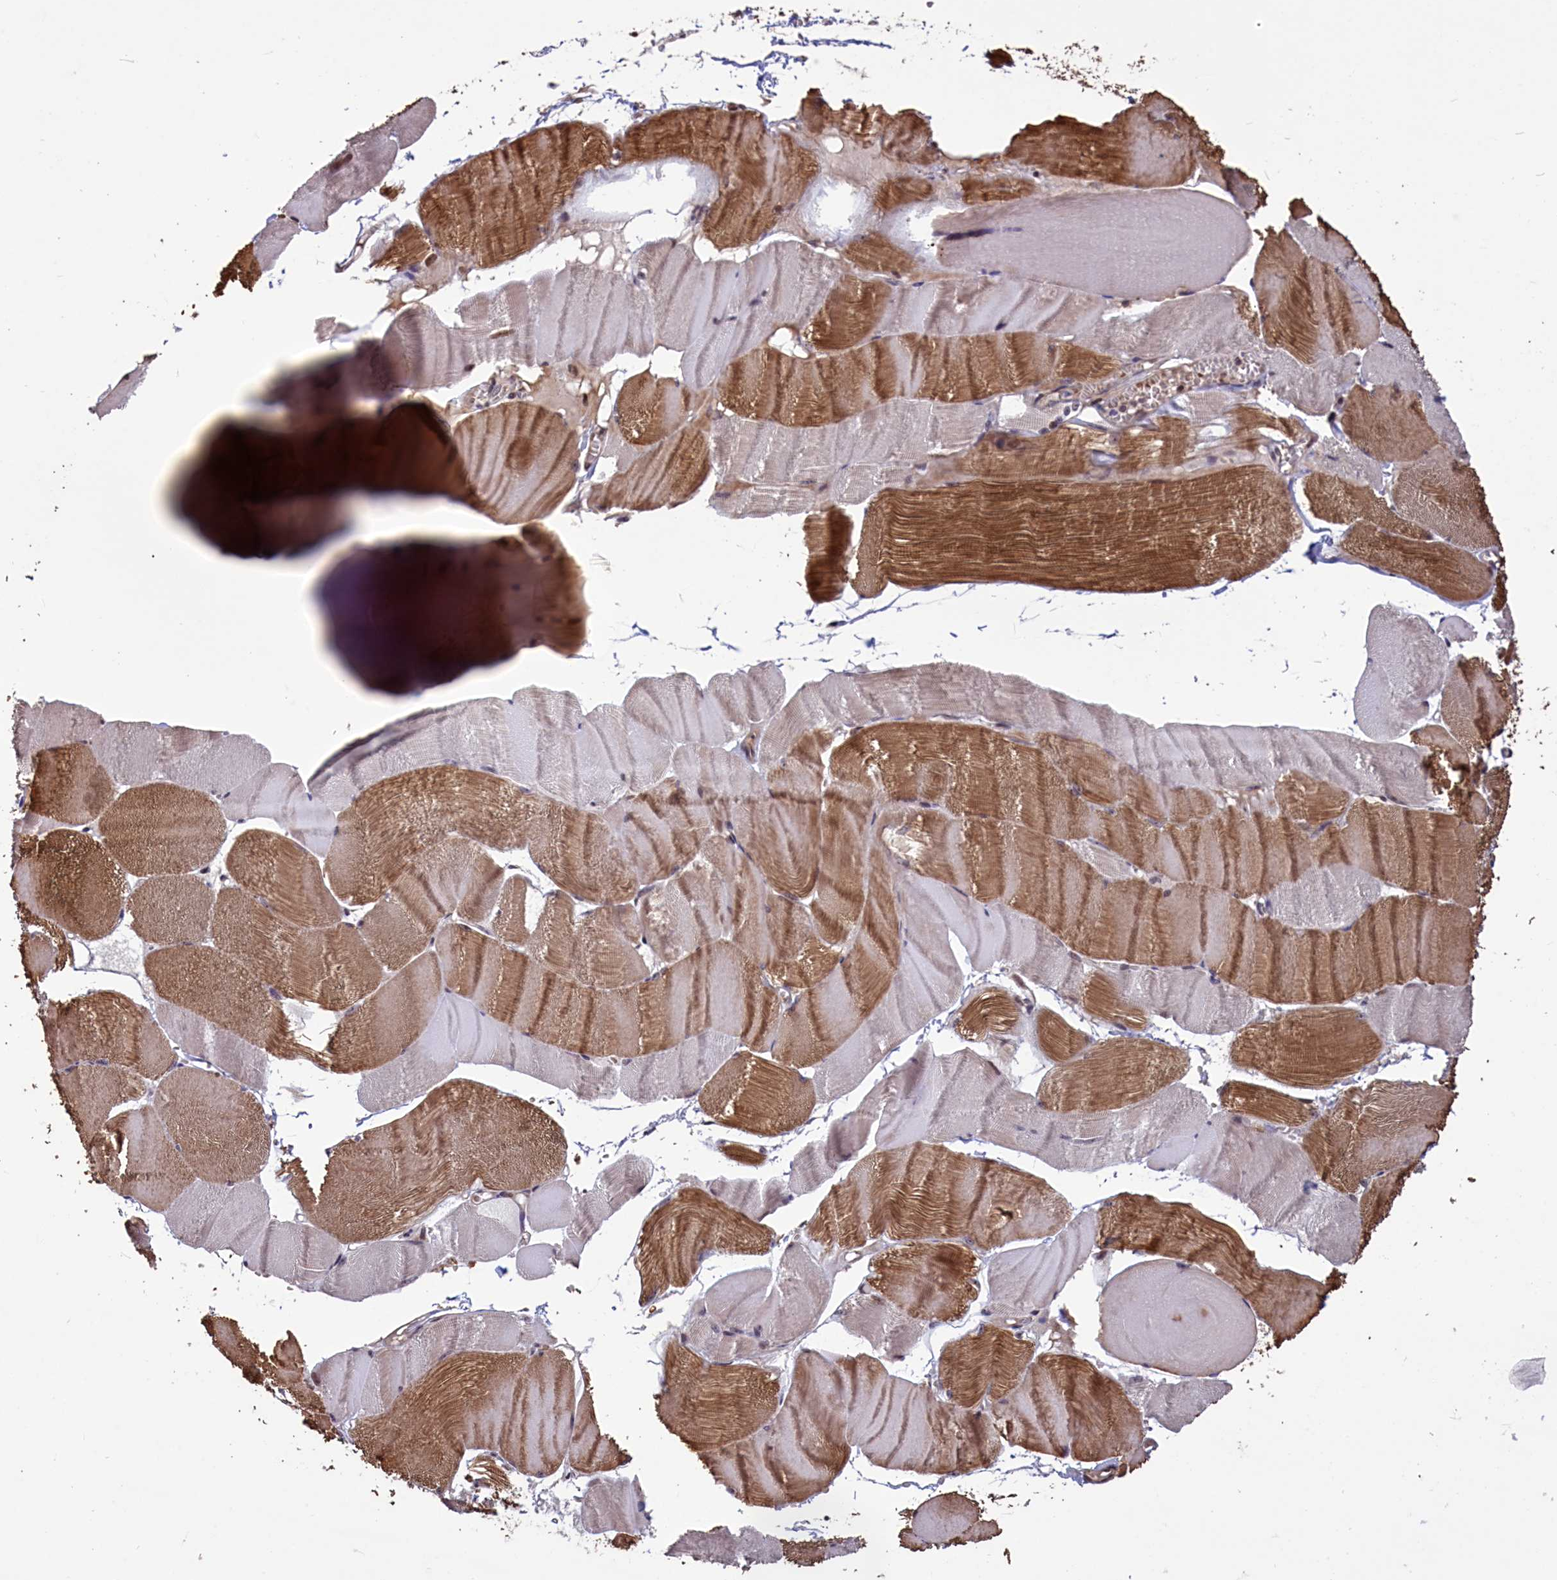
{"staining": {"intensity": "moderate", "quantity": "25%-75%", "location": "cytoplasmic/membranous"}, "tissue": "skeletal muscle", "cell_type": "Myocytes", "image_type": "normal", "snomed": [{"axis": "morphology", "description": "Normal tissue, NOS"}, {"axis": "morphology", "description": "Basal cell carcinoma"}, {"axis": "topography", "description": "Skeletal muscle"}], "caption": "Moderate cytoplasmic/membranous expression for a protein is present in about 25%-75% of myocytes of unremarkable skeletal muscle using immunohistochemistry.", "gene": "SHFL", "patient": {"sex": "female", "age": 64}}